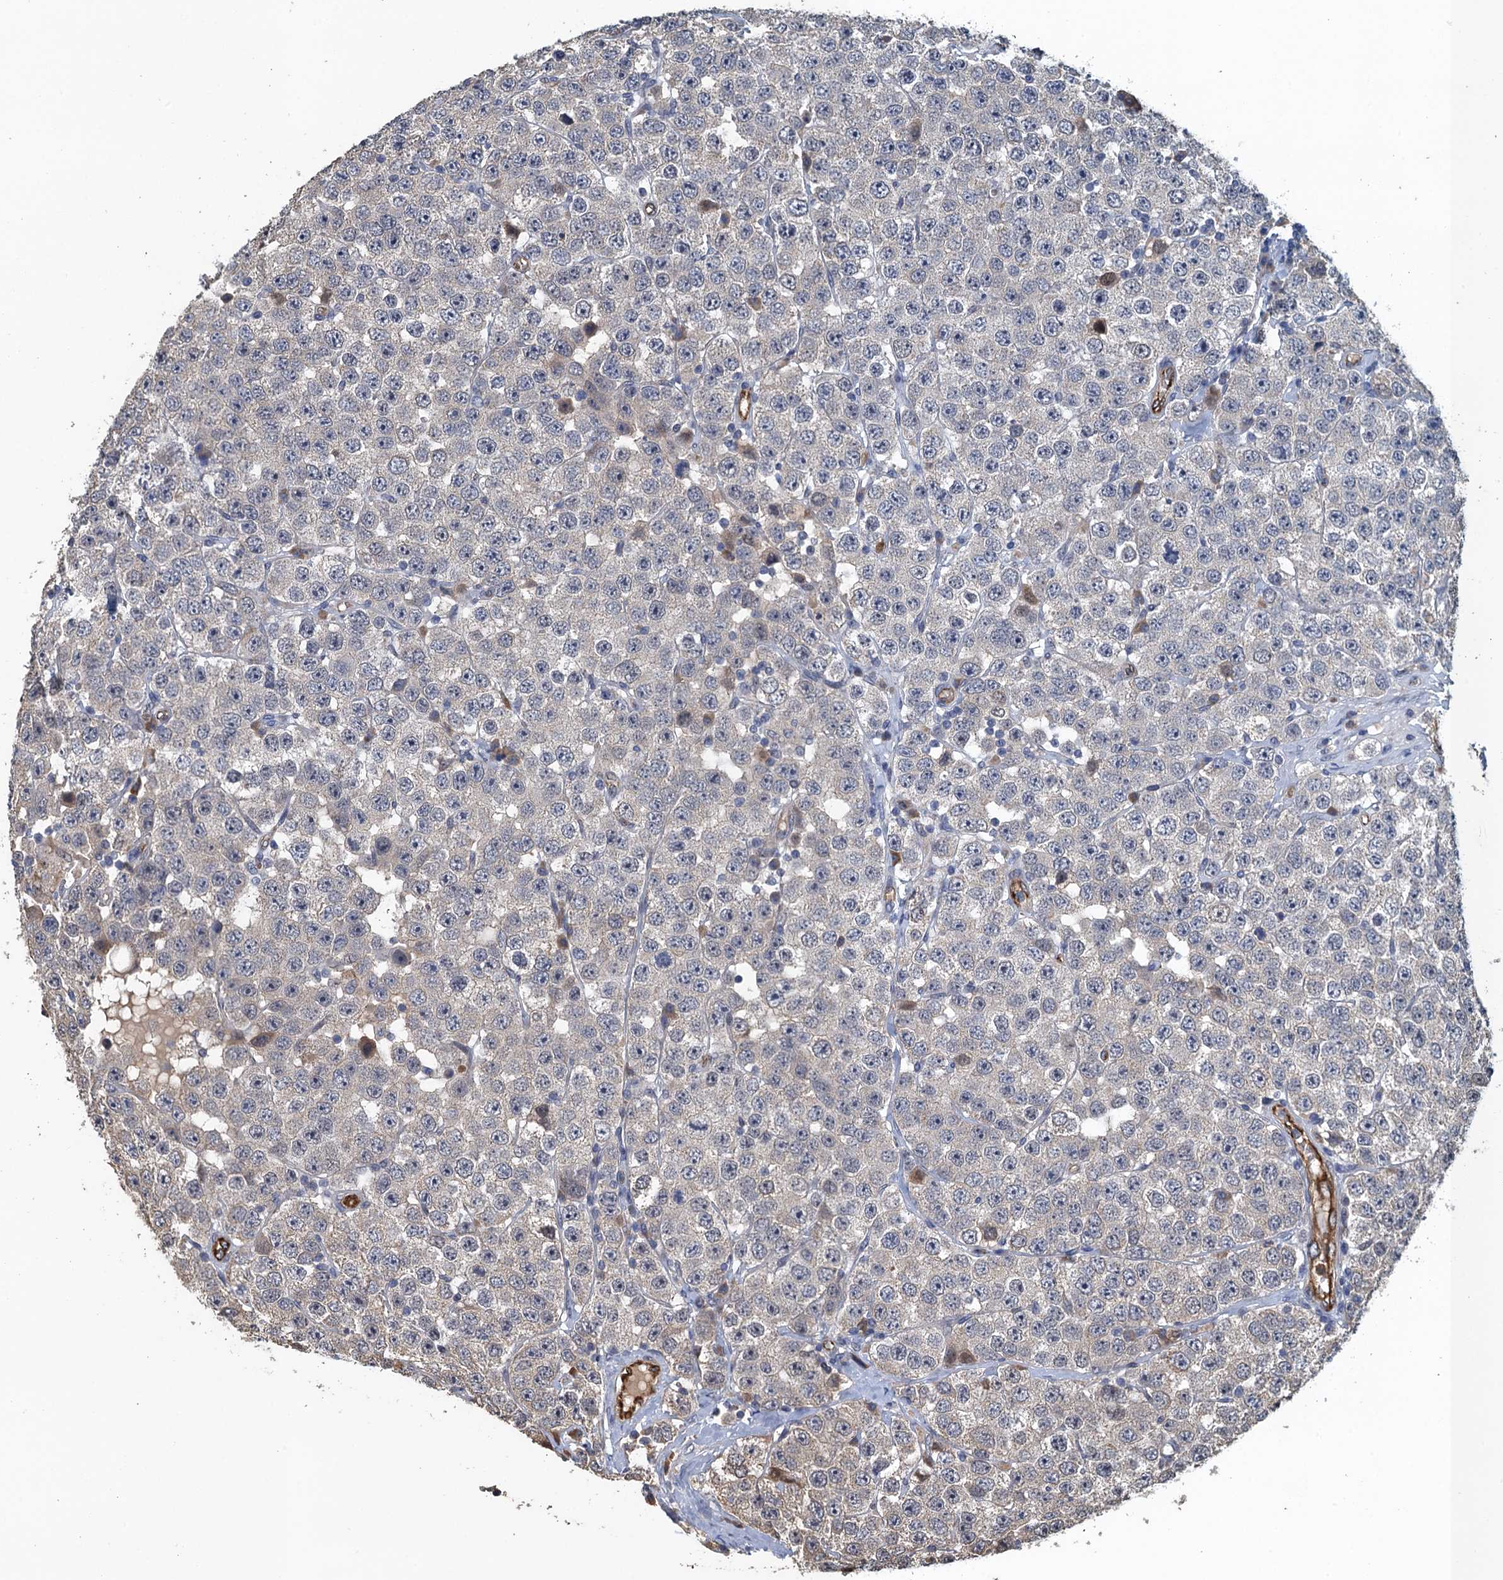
{"staining": {"intensity": "negative", "quantity": "none", "location": "none"}, "tissue": "testis cancer", "cell_type": "Tumor cells", "image_type": "cancer", "snomed": [{"axis": "morphology", "description": "Seminoma, NOS"}, {"axis": "topography", "description": "Testis"}], "caption": "A high-resolution micrograph shows immunohistochemistry (IHC) staining of testis cancer (seminoma), which reveals no significant expression in tumor cells.", "gene": "ACSBG1", "patient": {"sex": "male", "age": 28}}